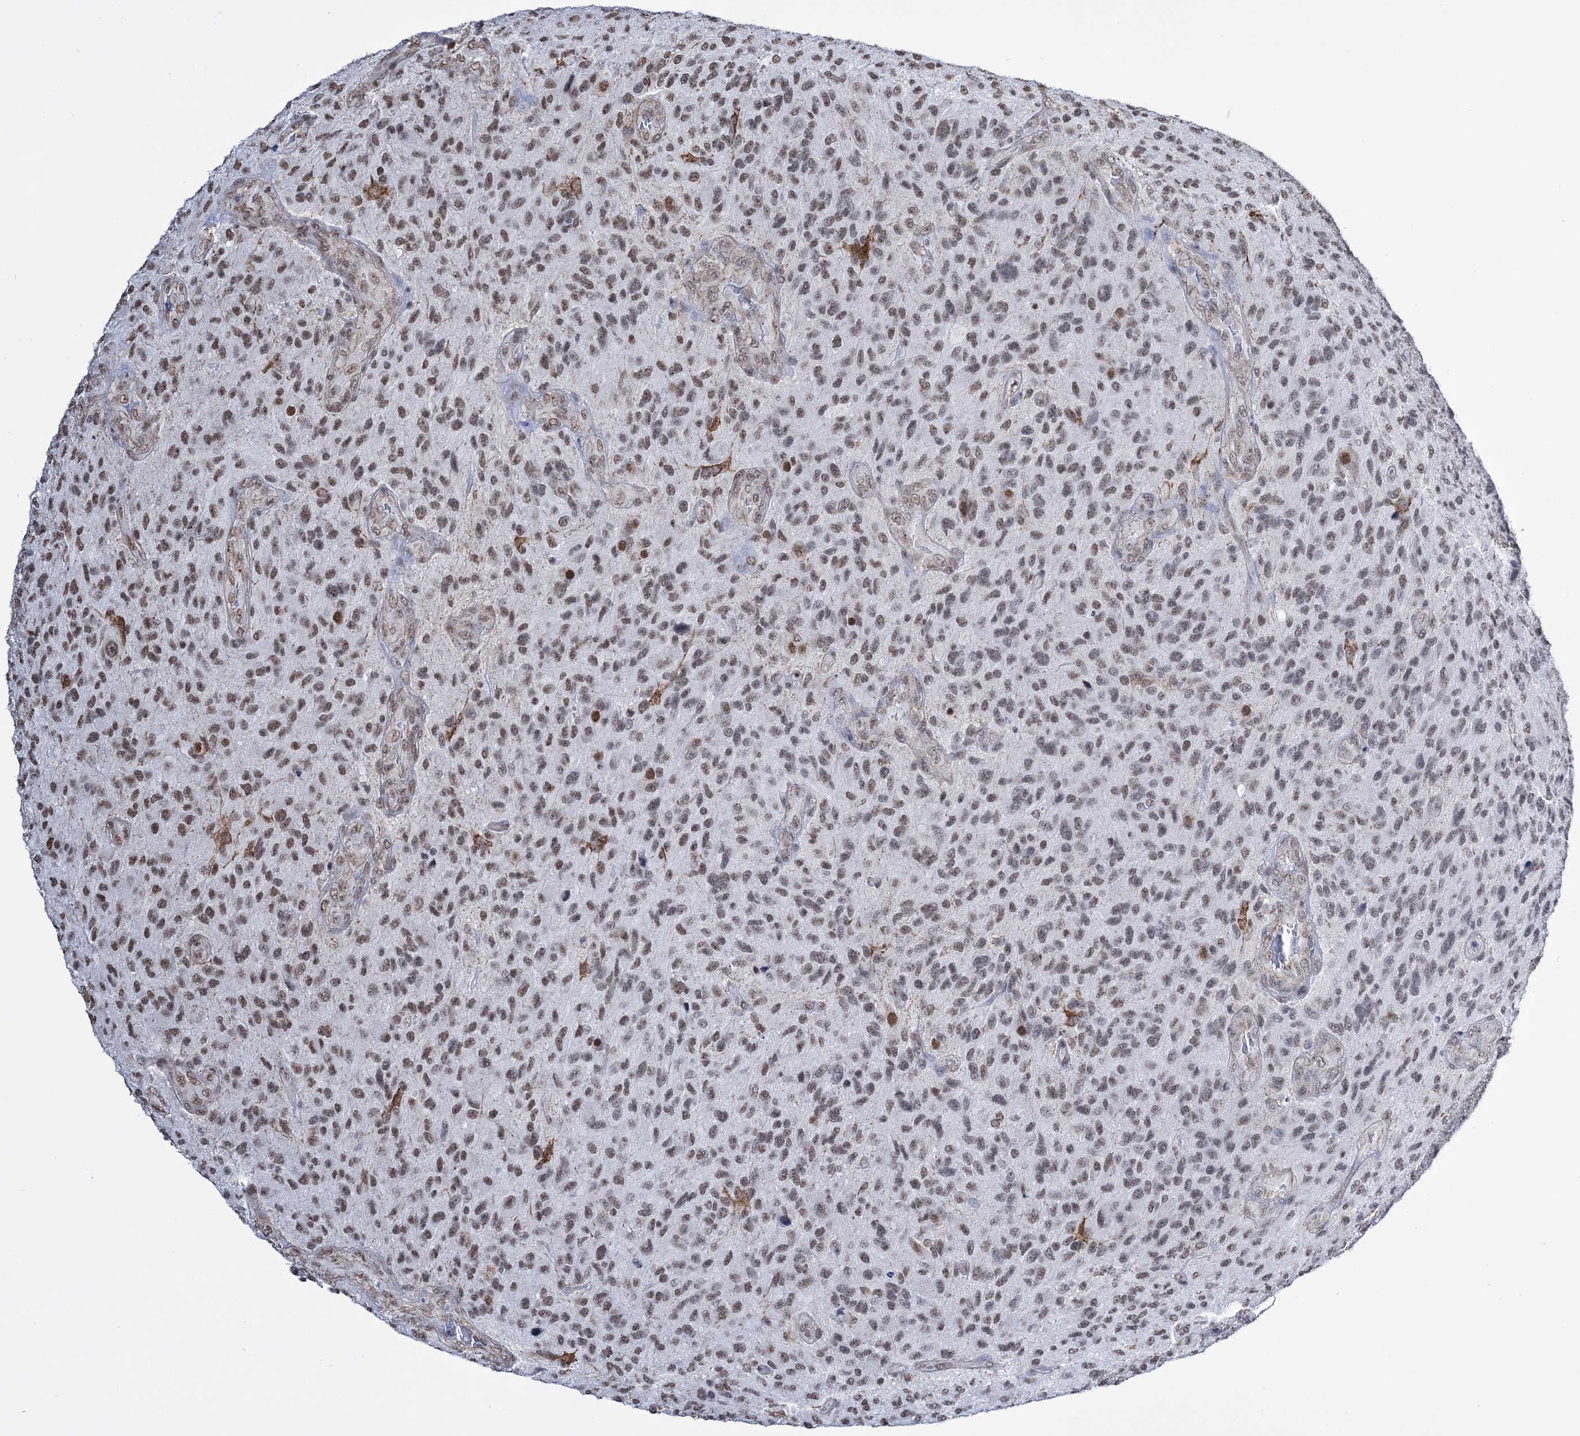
{"staining": {"intensity": "moderate", "quantity": ">75%", "location": "nuclear"}, "tissue": "glioma", "cell_type": "Tumor cells", "image_type": "cancer", "snomed": [{"axis": "morphology", "description": "Glioma, malignant, High grade"}, {"axis": "topography", "description": "Brain"}], "caption": "High-magnification brightfield microscopy of glioma stained with DAB (brown) and counterstained with hematoxylin (blue). tumor cells exhibit moderate nuclear staining is seen in approximately>75% of cells.", "gene": "ABHD10", "patient": {"sex": "male", "age": 47}}